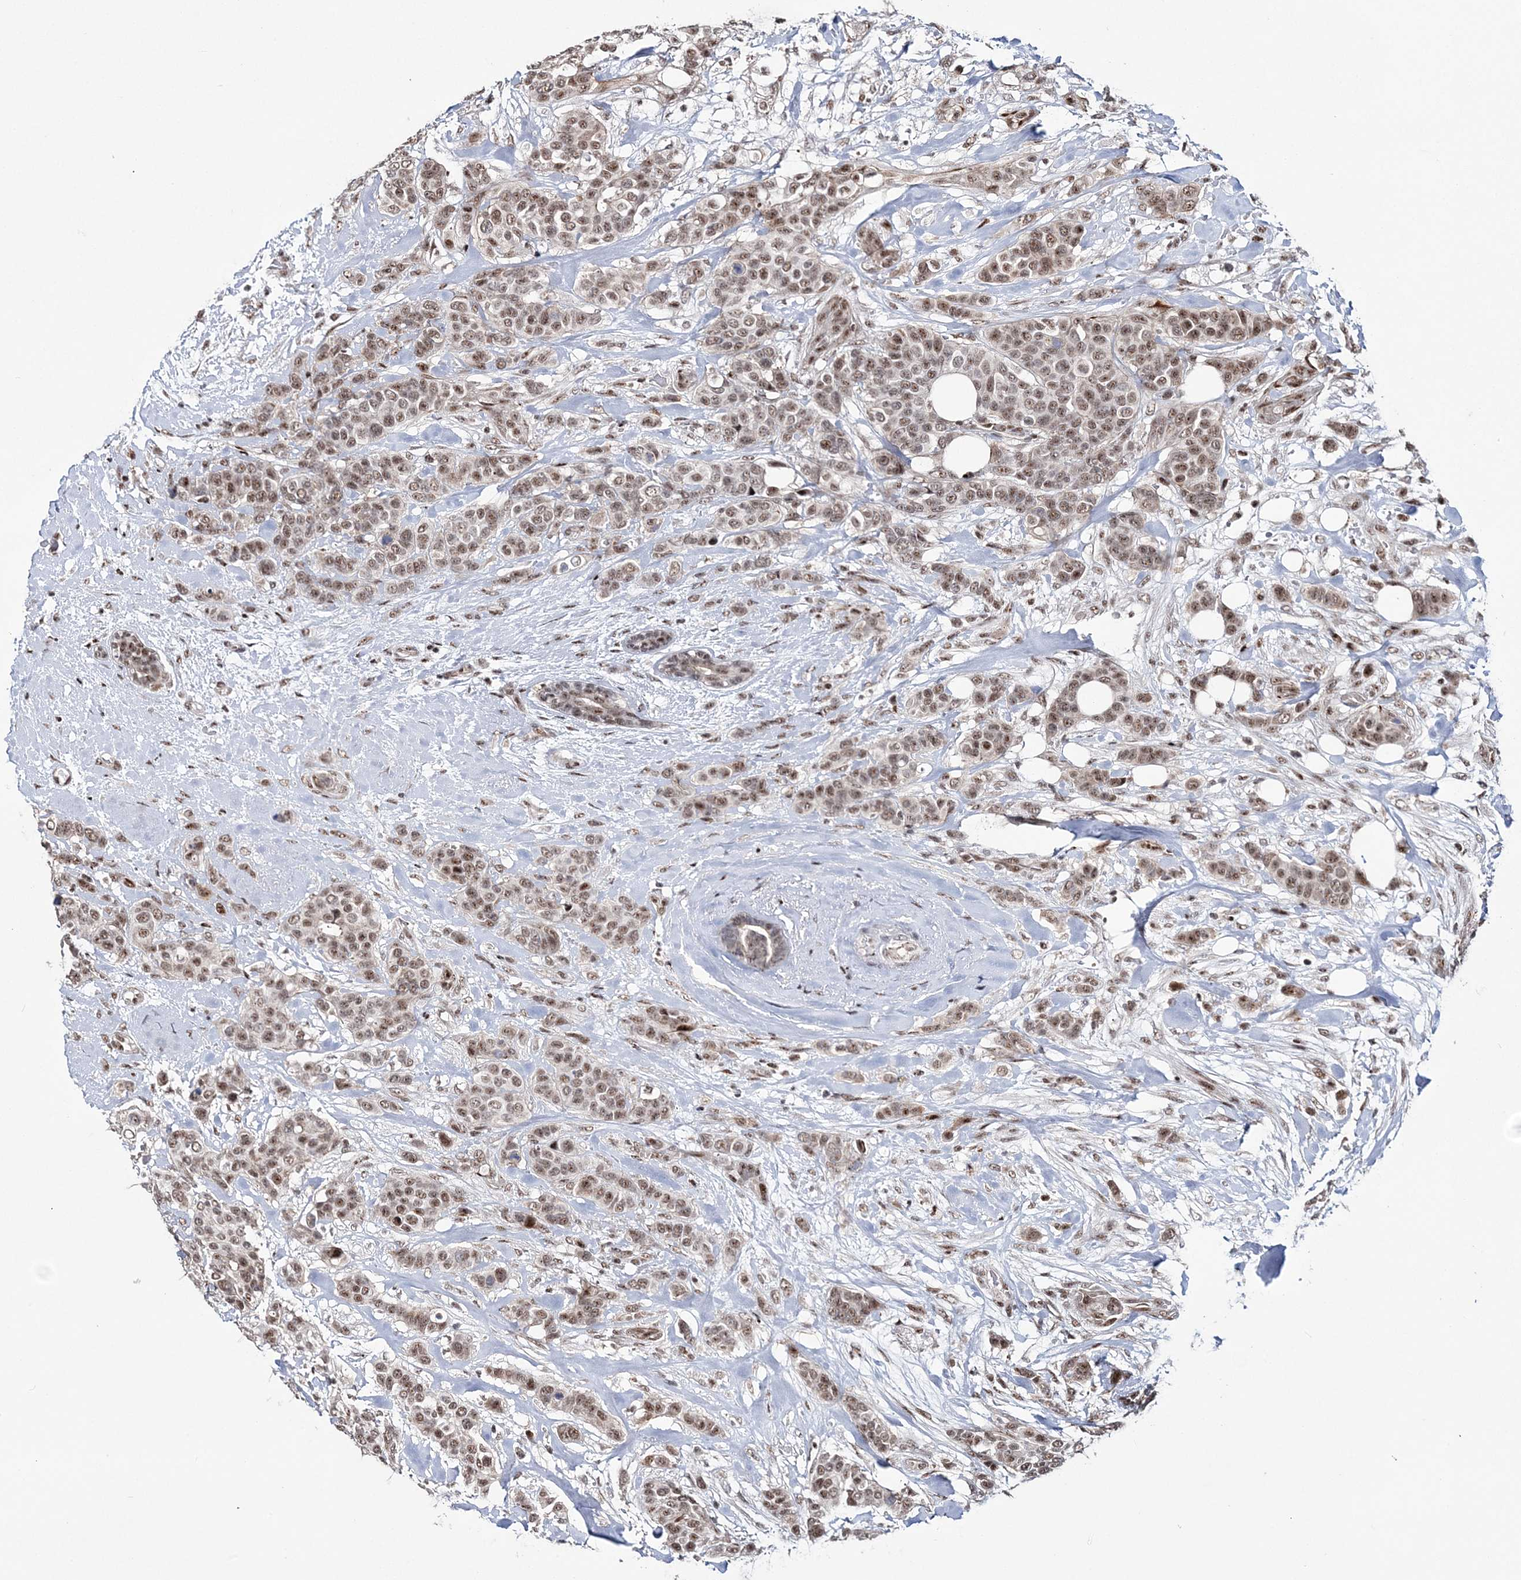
{"staining": {"intensity": "moderate", "quantity": ">75%", "location": "nuclear"}, "tissue": "breast cancer", "cell_type": "Tumor cells", "image_type": "cancer", "snomed": [{"axis": "morphology", "description": "Lobular carcinoma"}, {"axis": "topography", "description": "Breast"}], "caption": "This histopathology image demonstrates immunohistochemistry (IHC) staining of breast cancer, with medium moderate nuclear positivity in about >75% of tumor cells.", "gene": "TATDN2", "patient": {"sex": "female", "age": 51}}